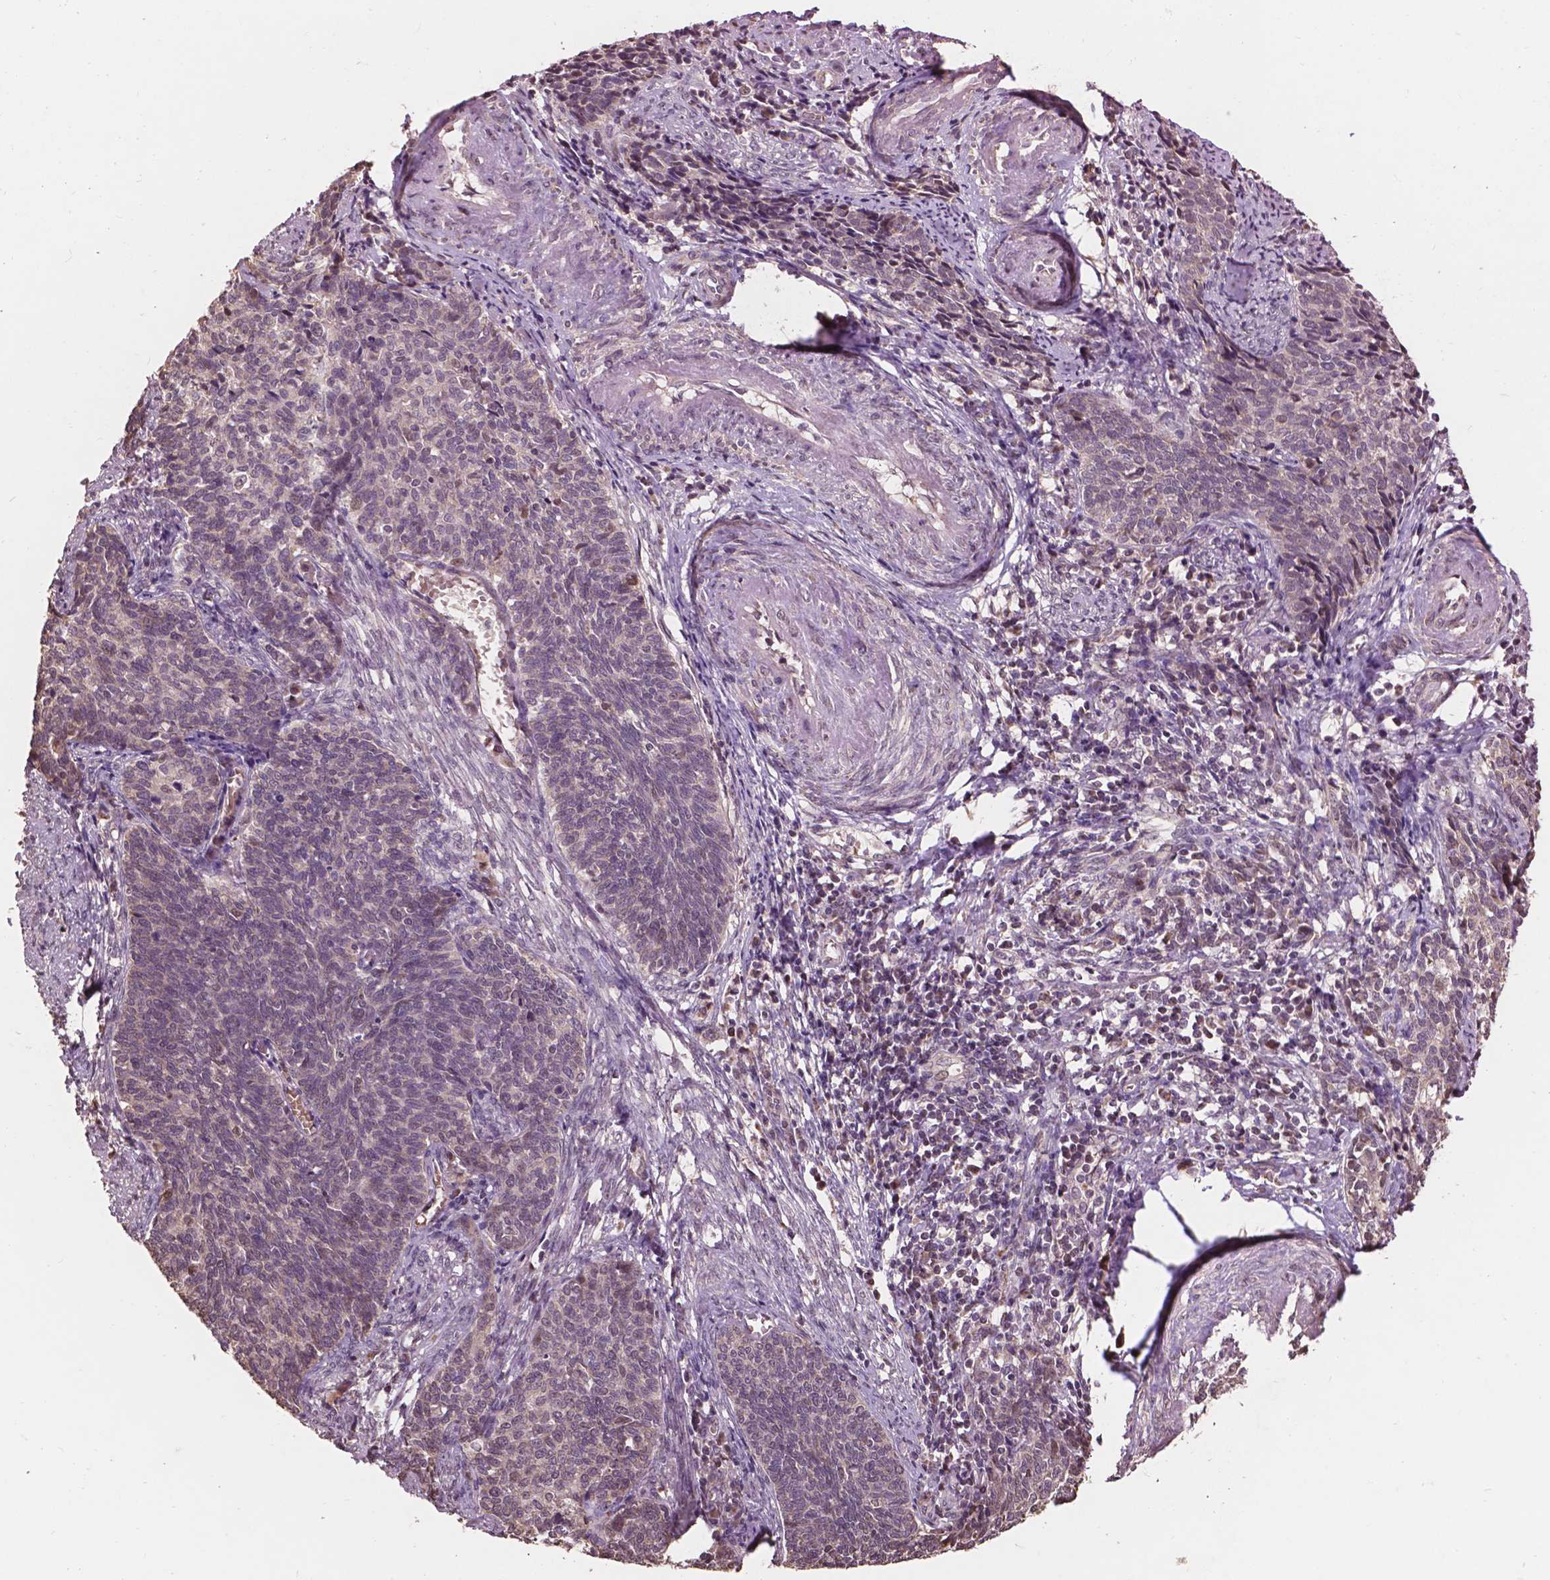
{"staining": {"intensity": "negative", "quantity": "none", "location": "none"}, "tissue": "cervical cancer", "cell_type": "Tumor cells", "image_type": "cancer", "snomed": [{"axis": "morphology", "description": "Squamous cell carcinoma, NOS"}, {"axis": "topography", "description": "Cervix"}], "caption": "Immunohistochemistry (IHC) micrograph of neoplastic tissue: cervical squamous cell carcinoma stained with DAB (3,3'-diaminobenzidine) shows no significant protein expression in tumor cells.", "gene": "GLRA2", "patient": {"sex": "female", "age": 39}}